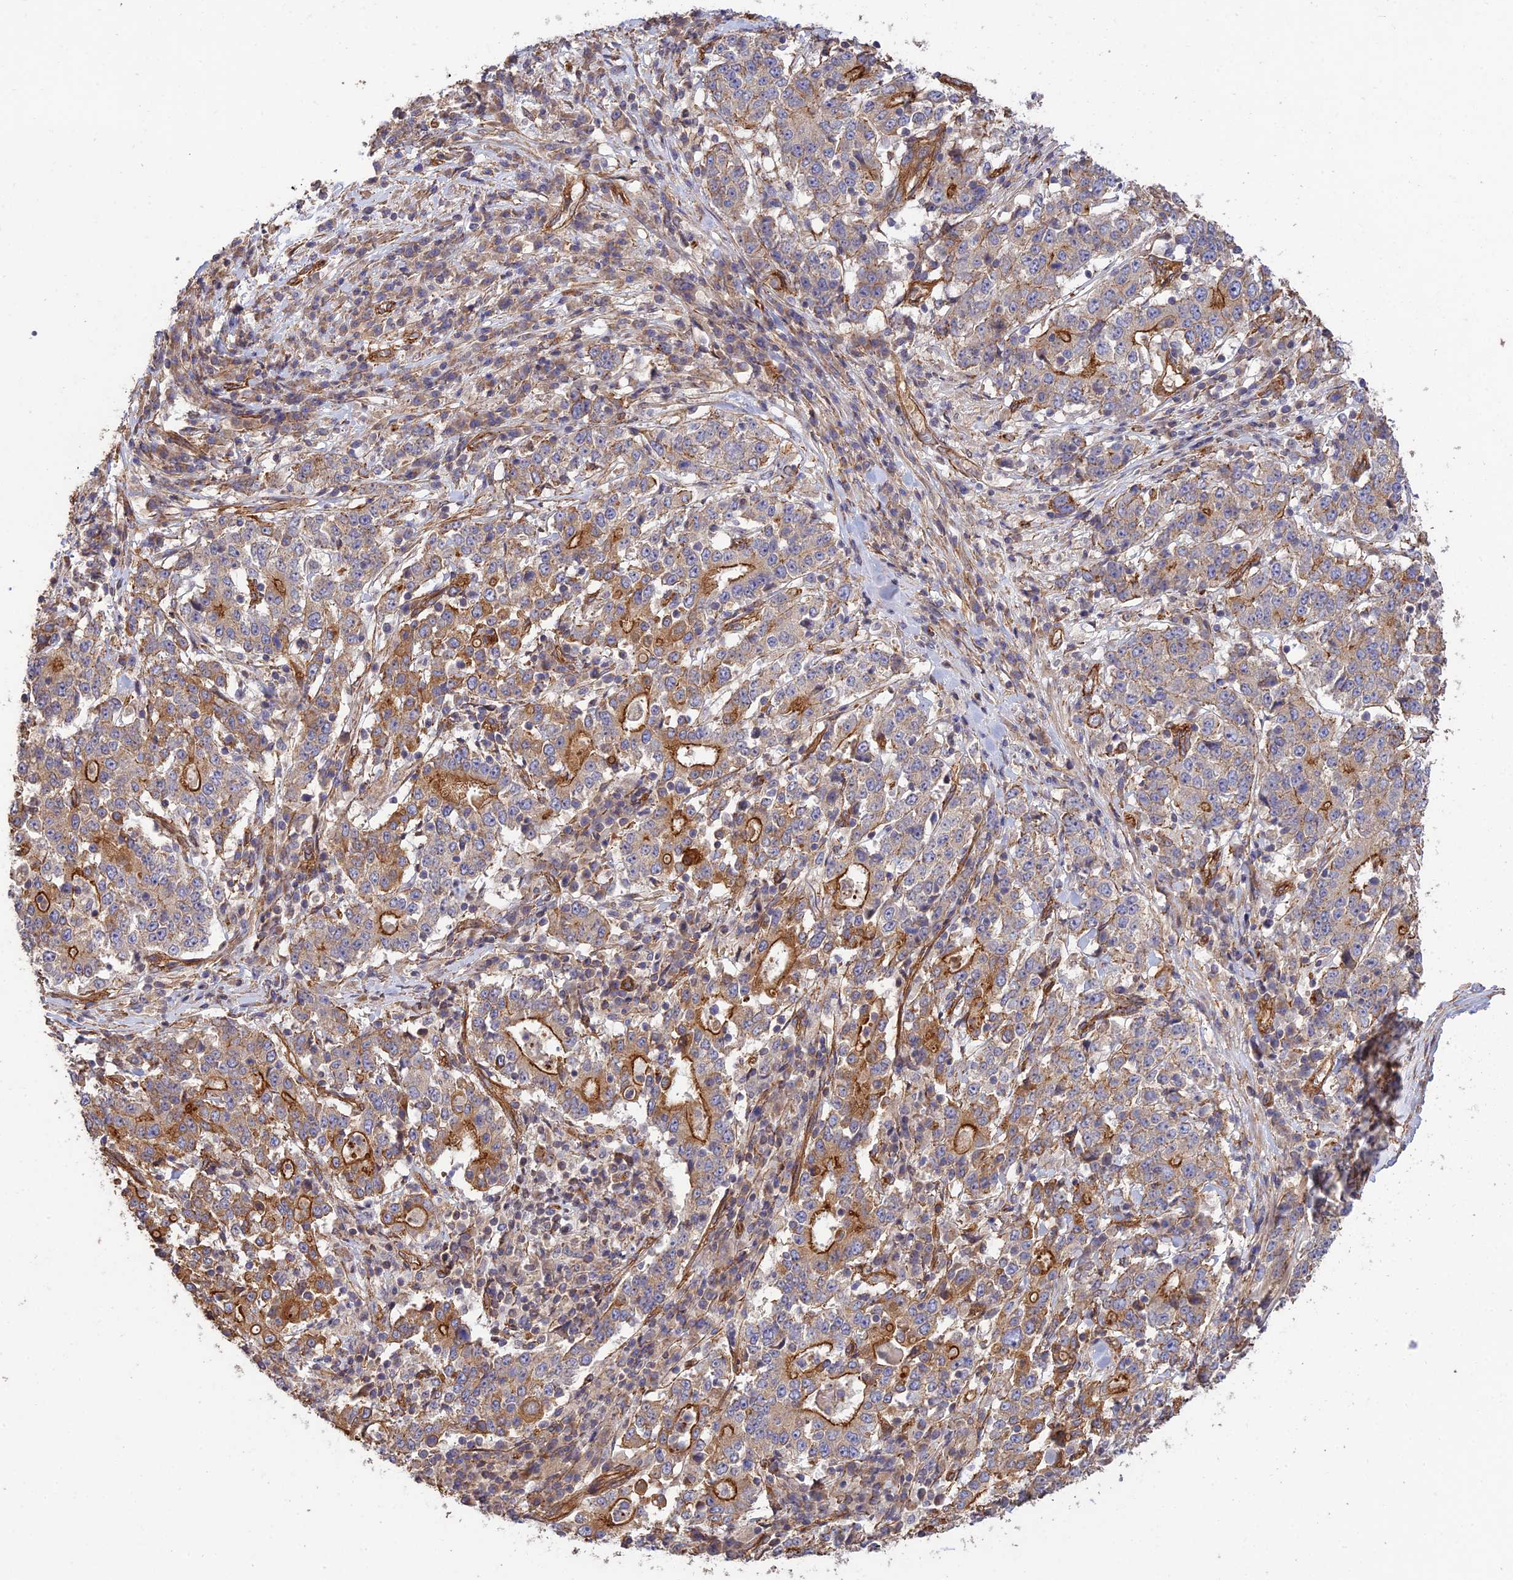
{"staining": {"intensity": "moderate", "quantity": "25%-75%", "location": "cytoplasmic/membranous"}, "tissue": "stomach cancer", "cell_type": "Tumor cells", "image_type": "cancer", "snomed": [{"axis": "morphology", "description": "Adenocarcinoma, NOS"}, {"axis": "topography", "description": "Stomach"}], "caption": "IHC photomicrograph of stomach cancer (adenocarcinoma) stained for a protein (brown), which demonstrates medium levels of moderate cytoplasmic/membranous staining in about 25%-75% of tumor cells.", "gene": "HOMER2", "patient": {"sex": "male", "age": 59}}